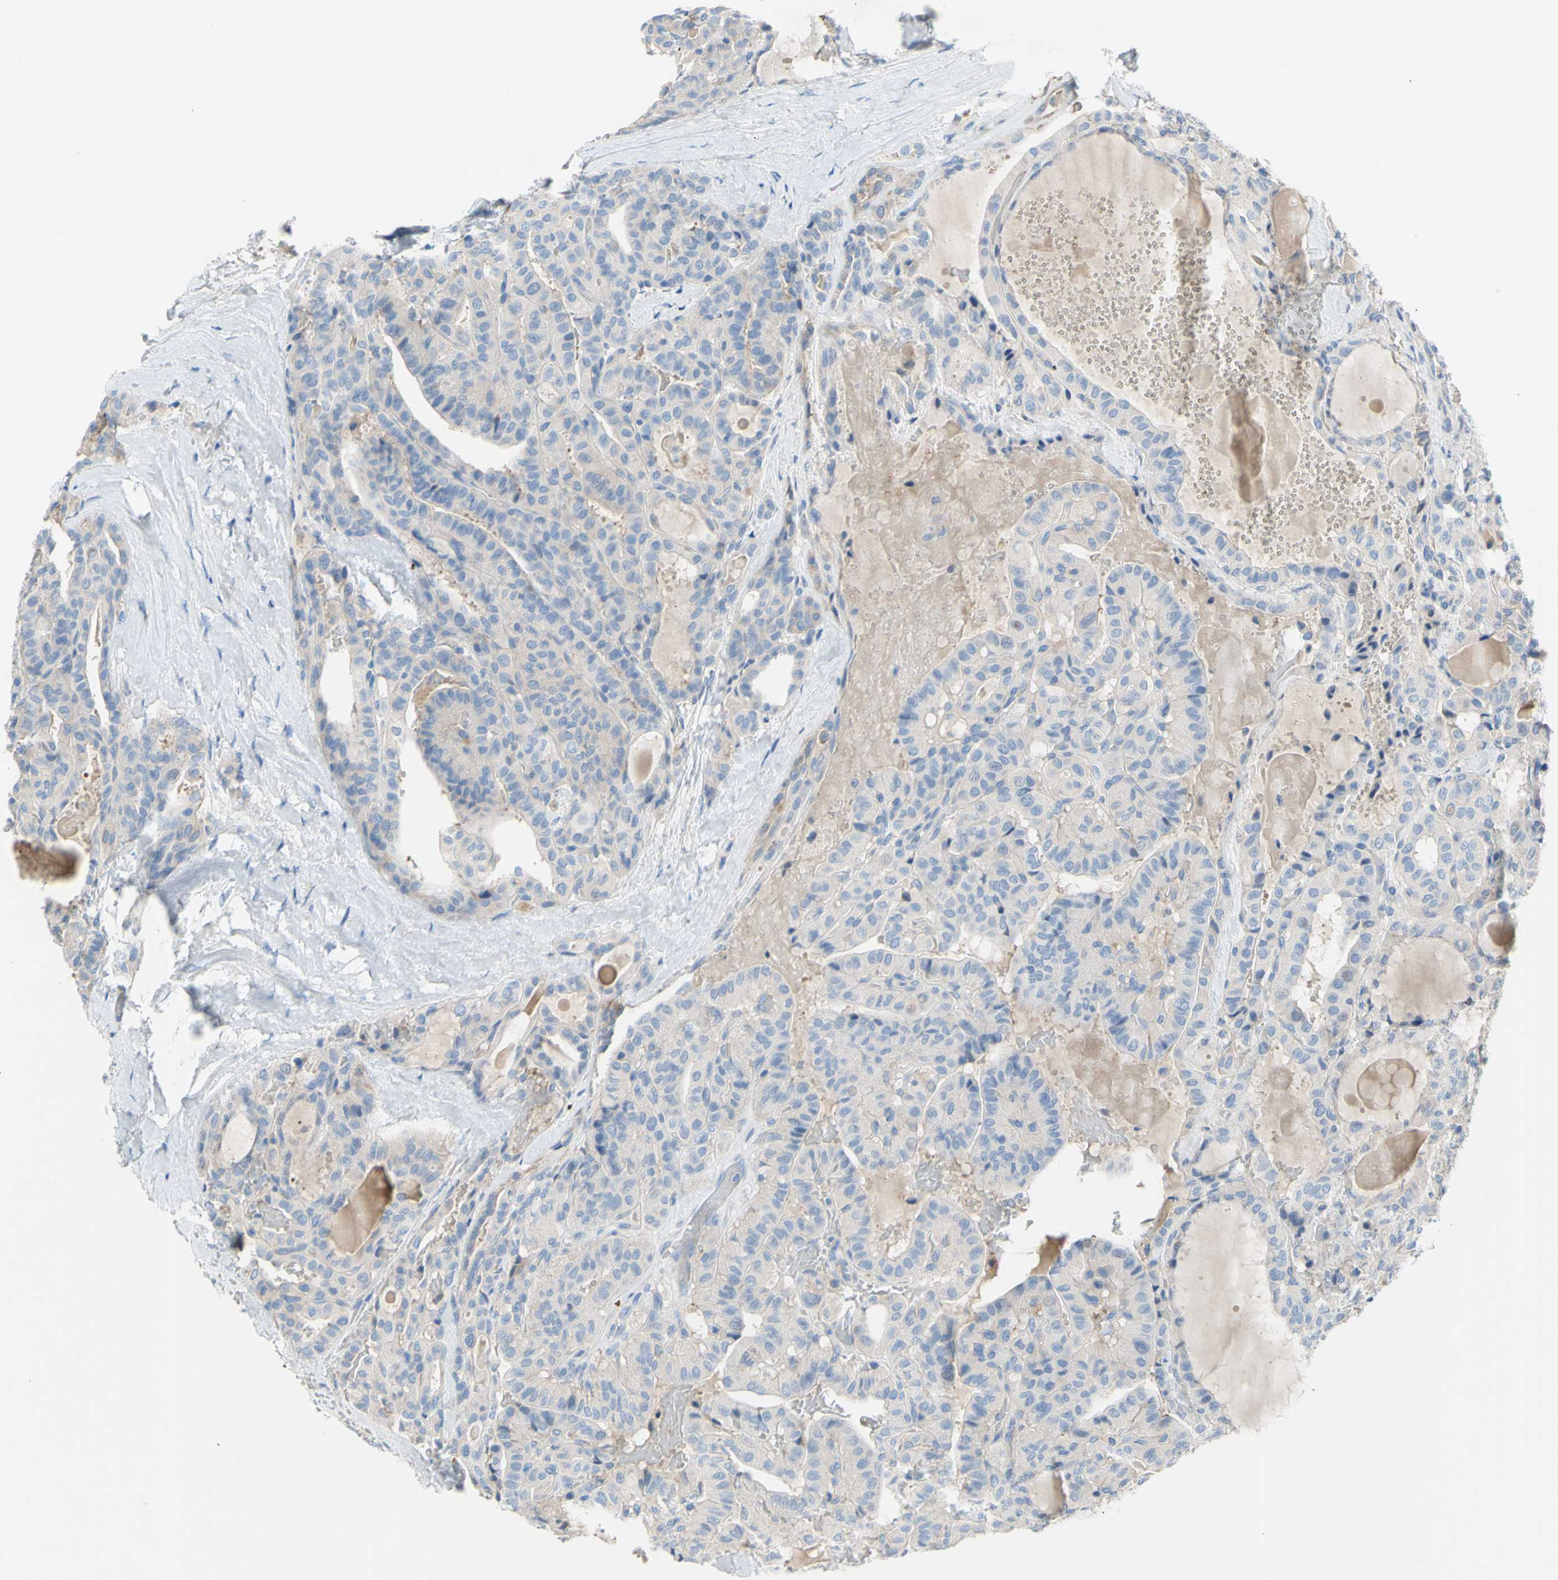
{"staining": {"intensity": "negative", "quantity": "none", "location": "none"}, "tissue": "thyroid cancer", "cell_type": "Tumor cells", "image_type": "cancer", "snomed": [{"axis": "morphology", "description": "Papillary adenocarcinoma, NOS"}, {"axis": "topography", "description": "Thyroid gland"}], "caption": "A histopathology image of thyroid cancer (papillary adenocarcinoma) stained for a protein shows no brown staining in tumor cells. The staining was performed using DAB (3,3'-diaminobenzidine) to visualize the protein expression in brown, while the nuclei were stained in blue with hematoxylin (Magnification: 20x).", "gene": "TMEM59L", "patient": {"sex": "male", "age": 77}}